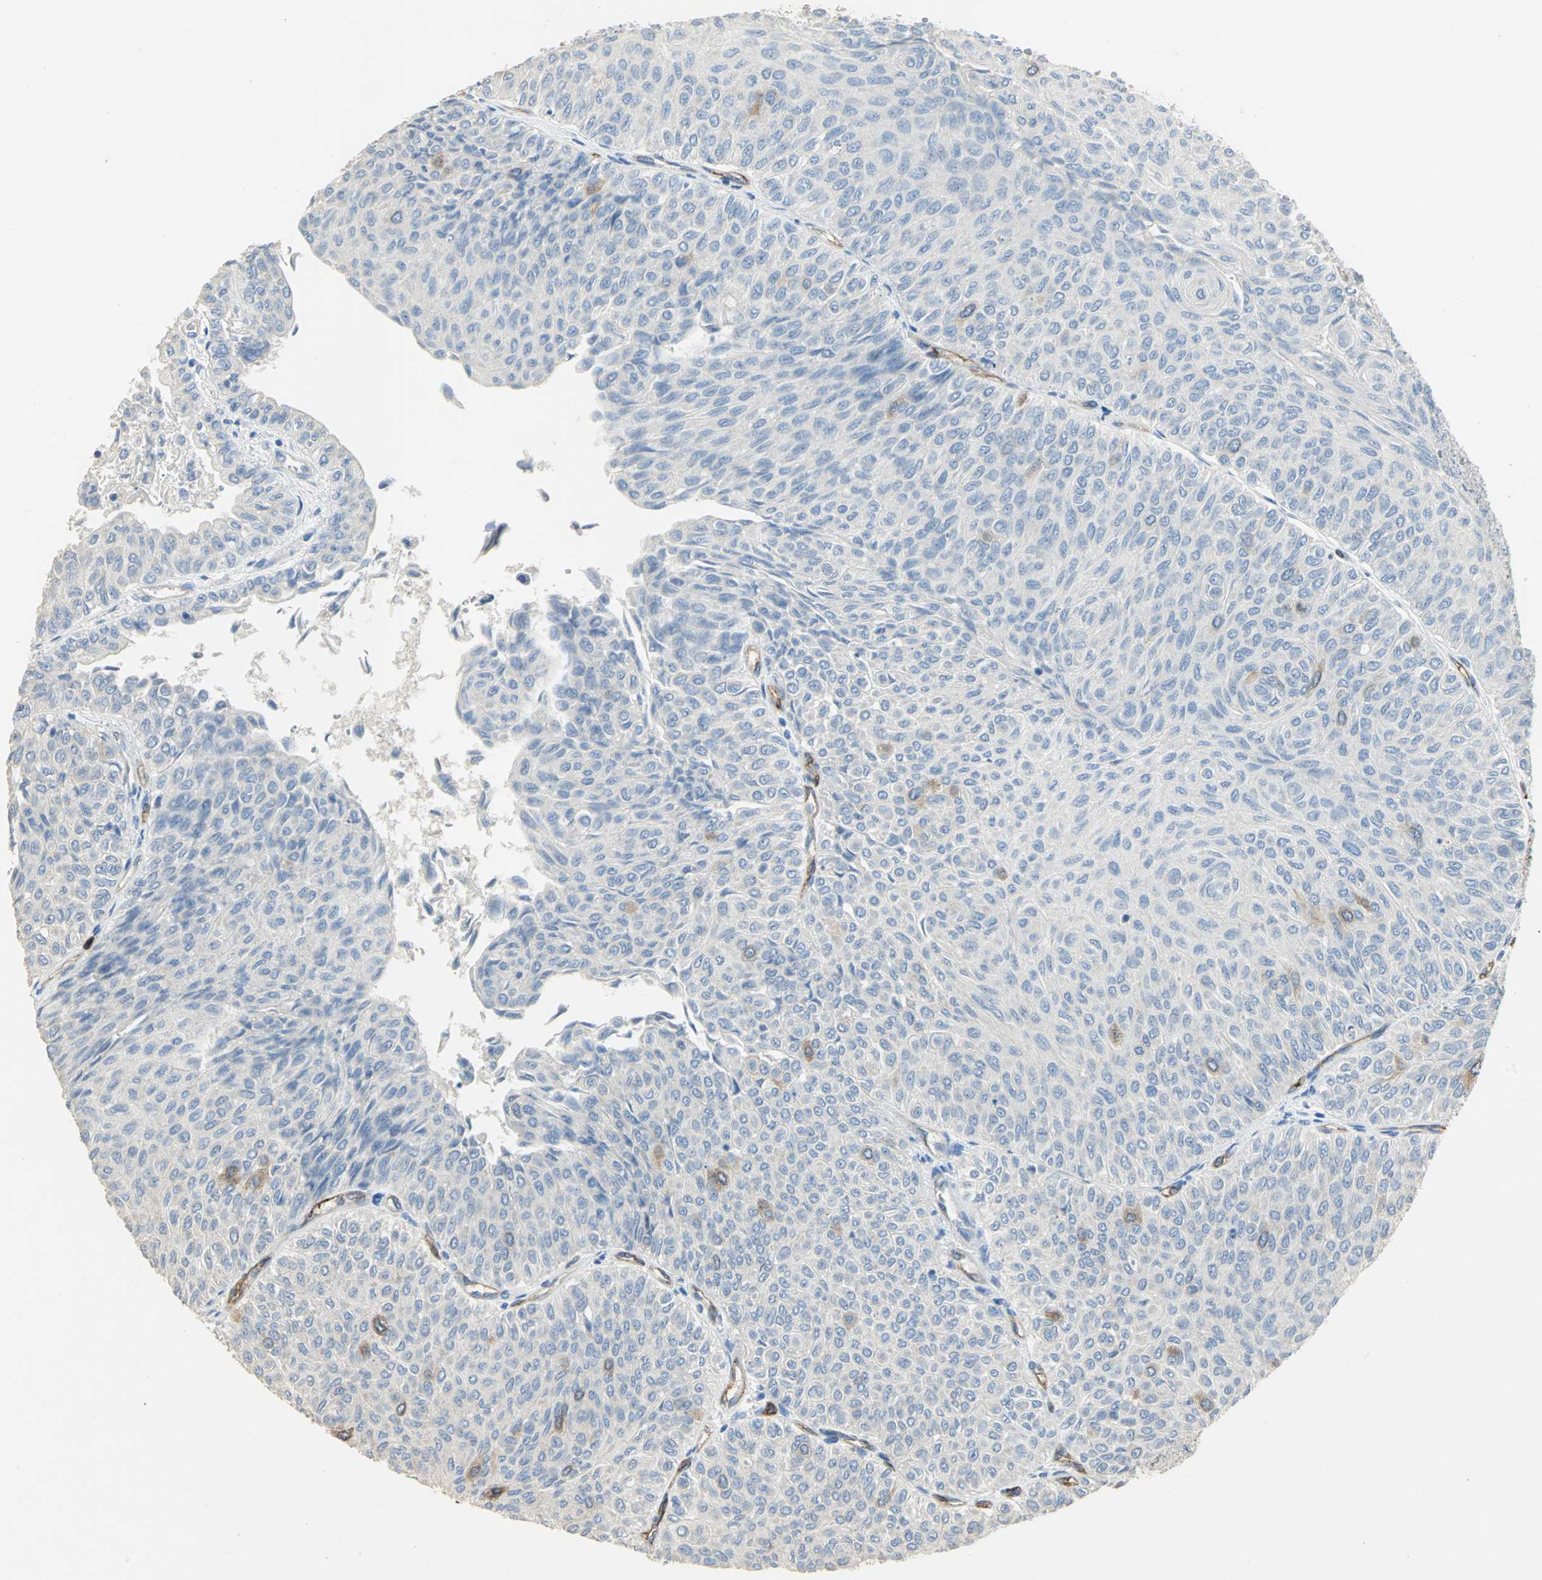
{"staining": {"intensity": "moderate", "quantity": "<25%", "location": "cytoplasmic/membranous"}, "tissue": "urothelial cancer", "cell_type": "Tumor cells", "image_type": "cancer", "snomed": [{"axis": "morphology", "description": "Urothelial carcinoma, Low grade"}, {"axis": "topography", "description": "Urinary bladder"}], "caption": "Immunohistochemistry (IHC) image of human urothelial cancer stained for a protein (brown), which exhibits low levels of moderate cytoplasmic/membranous expression in about <25% of tumor cells.", "gene": "DLGAP5", "patient": {"sex": "male", "age": 78}}